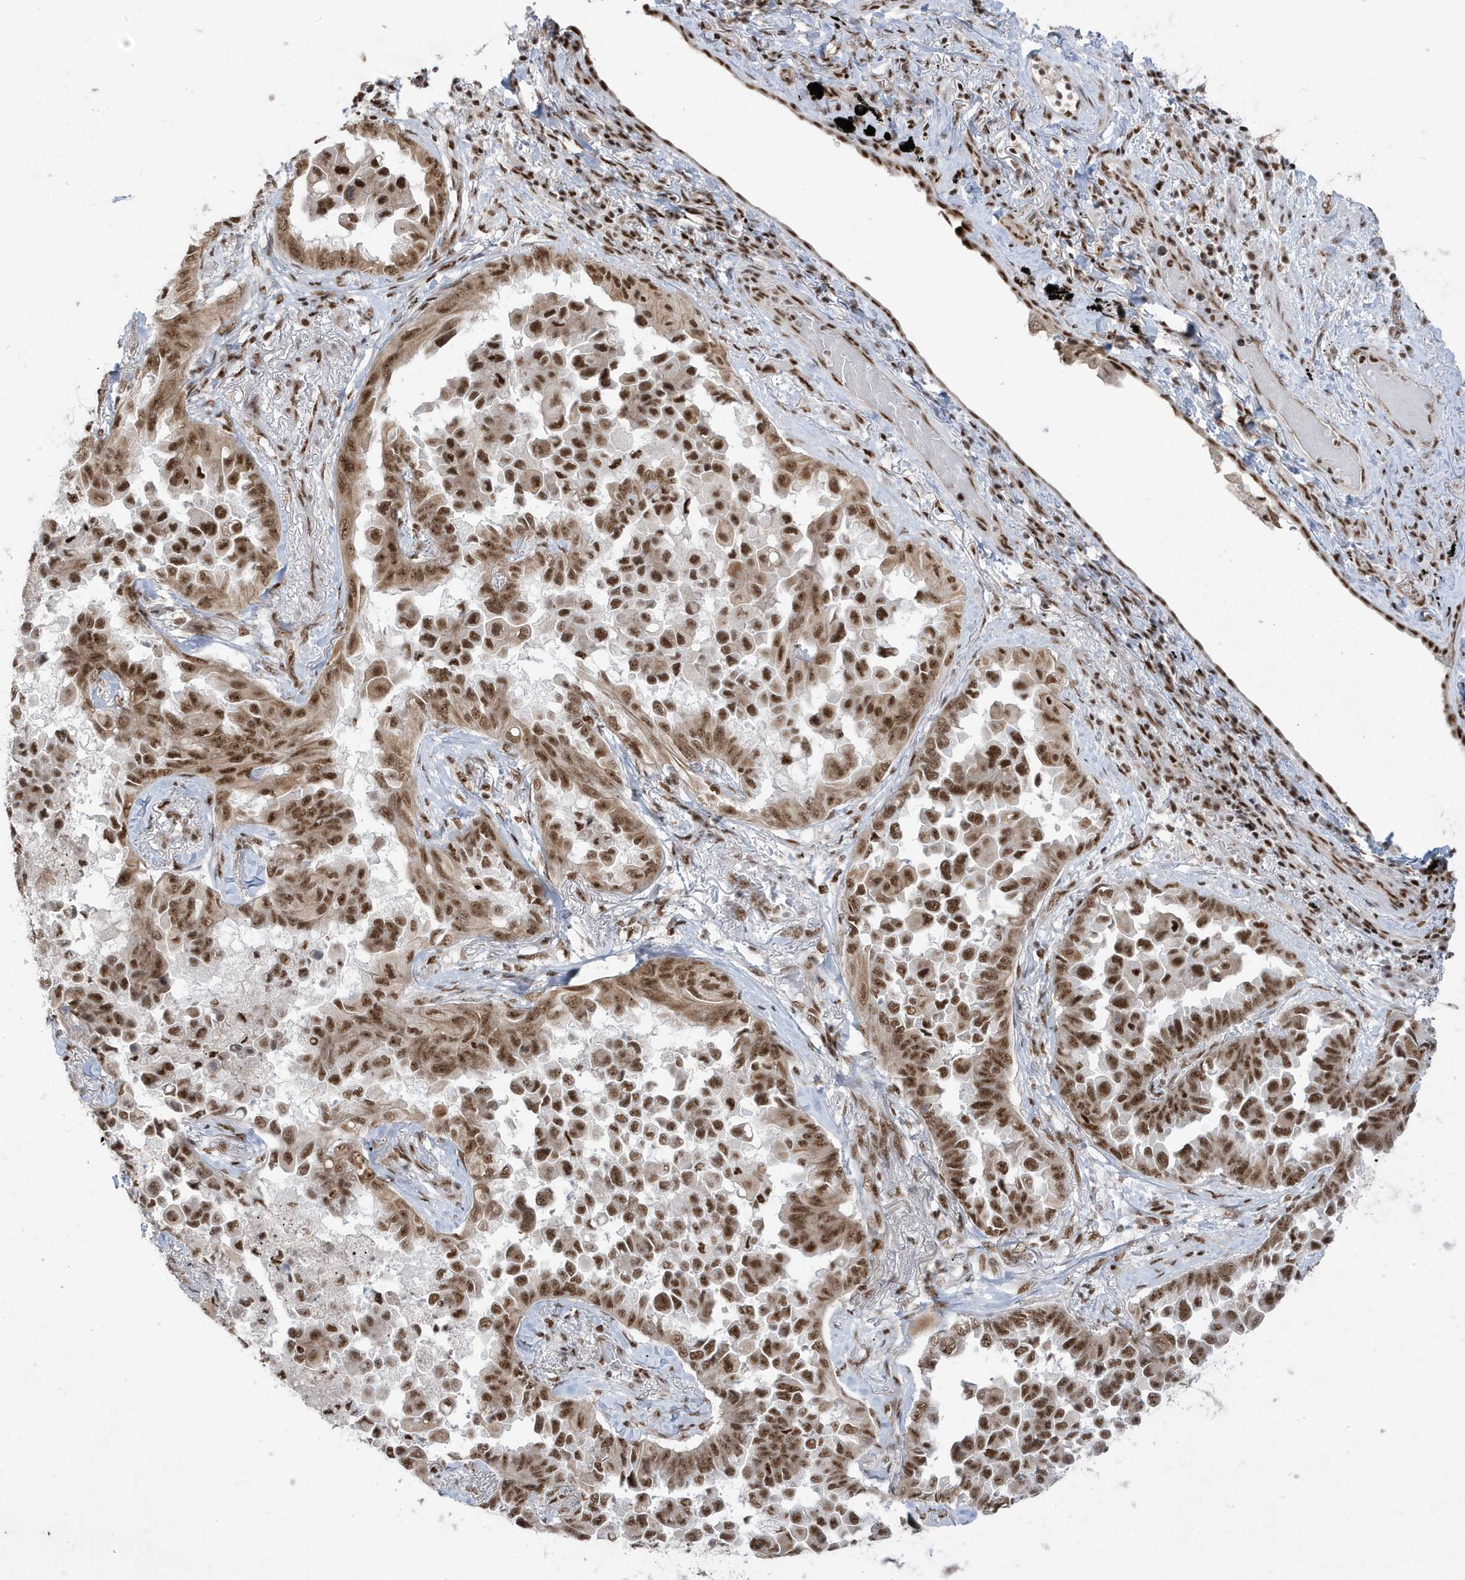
{"staining": {"intensity": "strong", "quantity": ">75%", "location": "nuclear"}, "tissue": "lung cancer", "cell_type": "Tumor cells", "image_type": "cancer", "snomed": [{"axis": "morphology", "description": "Adenocarcinoma, NOS"}, {"axis": "topography", "description": "Lung"}], "caption": "A brown stain shows strong nuclear expression of a protein in lung cancer tumor cells.", "gene": "MTREX", "patient": {"sex": "female", "age": 67}}